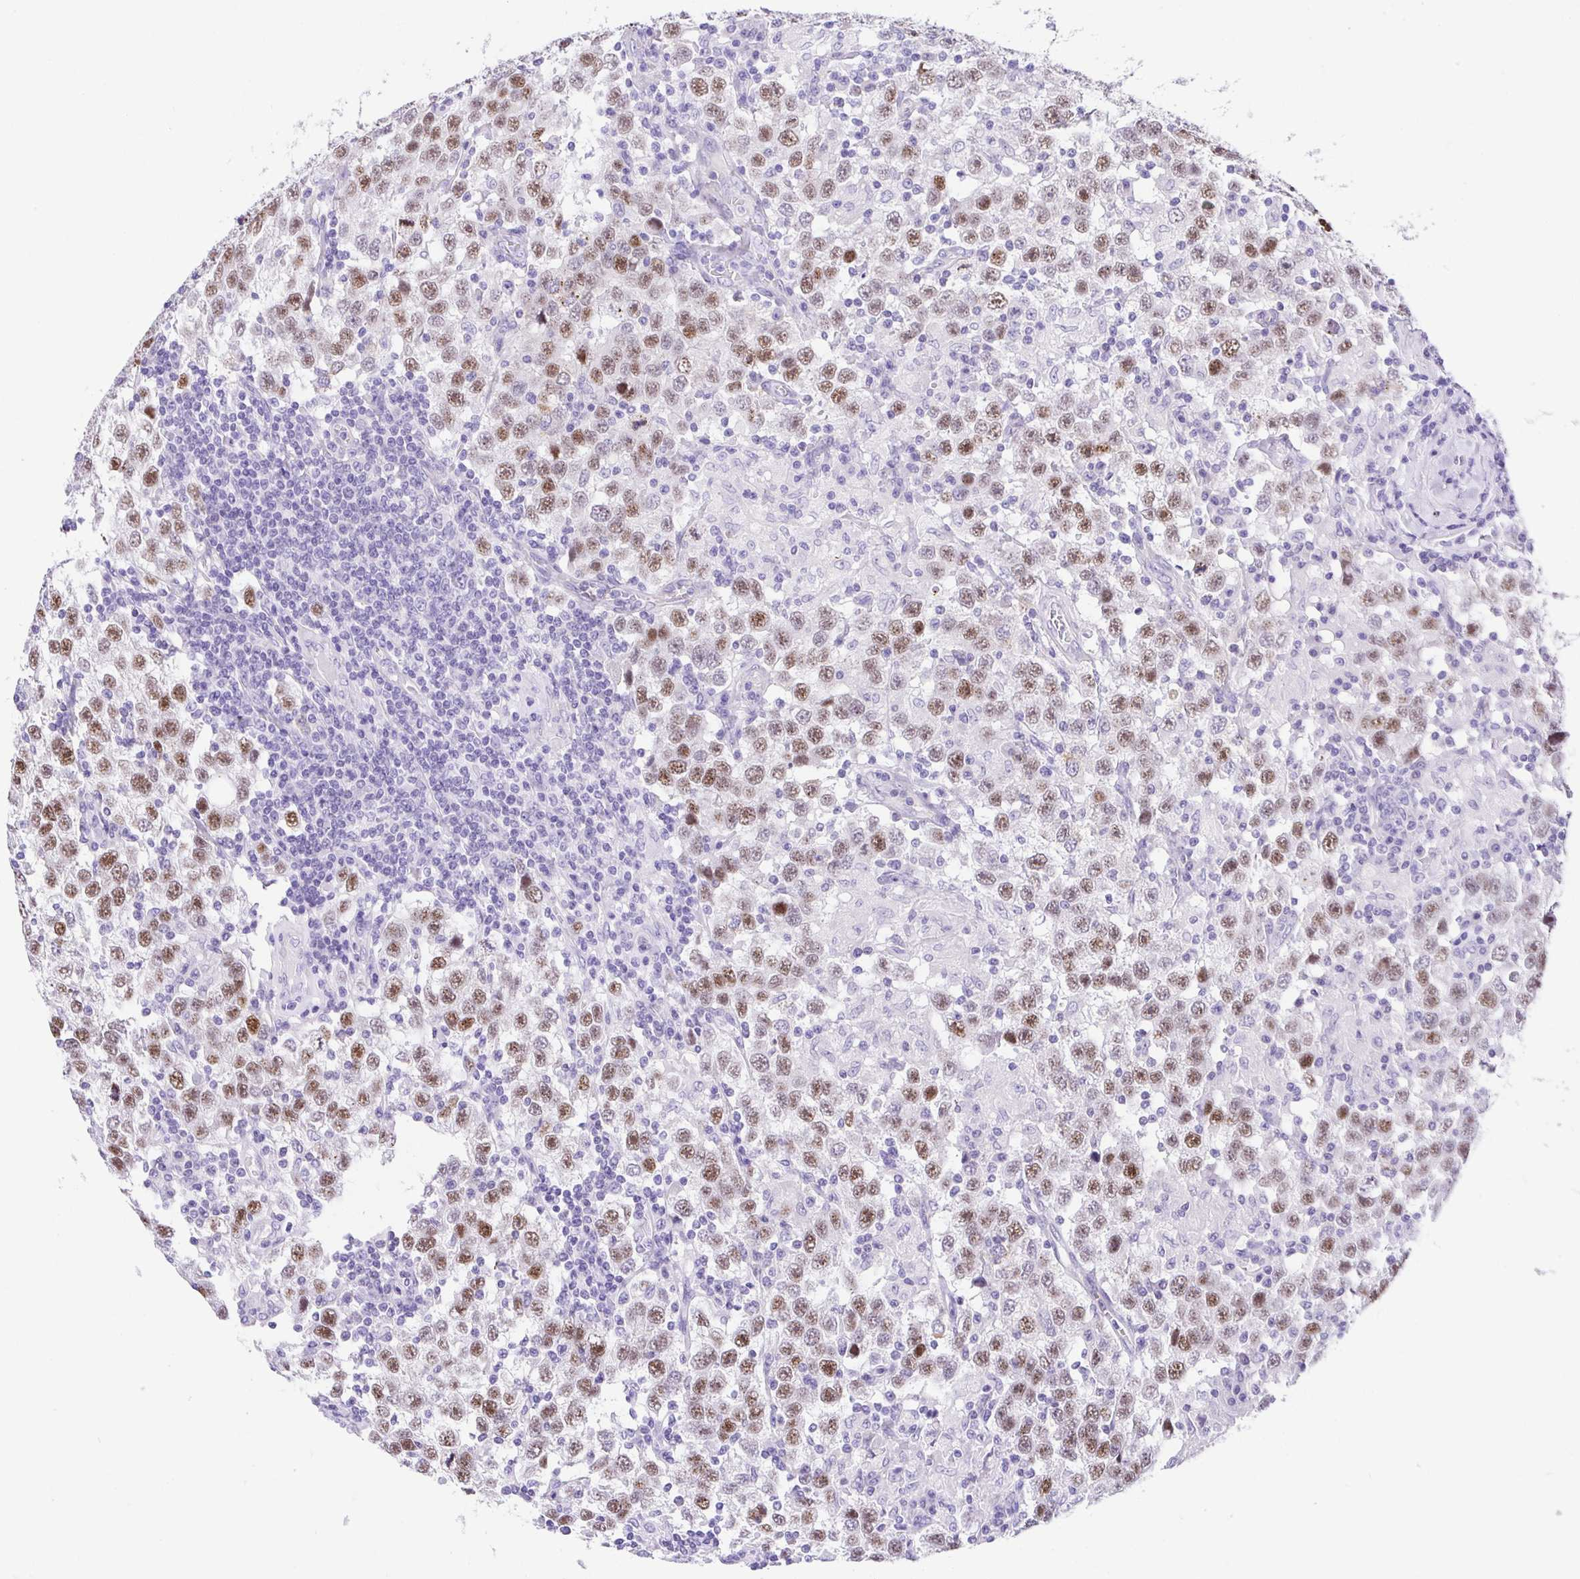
{"staining": {"intensity": "moderate", "quantity": ">75%", "location": "nuclear"}, "tissue": "testis cancer", "cell_type": "Tumor cells", "image_type": "cancer", "snomed": [{"axis": "morphology", "description": "Seminoma, NOS"}, {"axis": "topography", "description": "Testis"}], "caption": "Seminoma (testis) tissue shows moderate nuclear expression in about >75% of tumor cells, visualized by immunohistochemistry.", "gene": "LUZP4", "patient": {"sex": "male", "age": 41}}